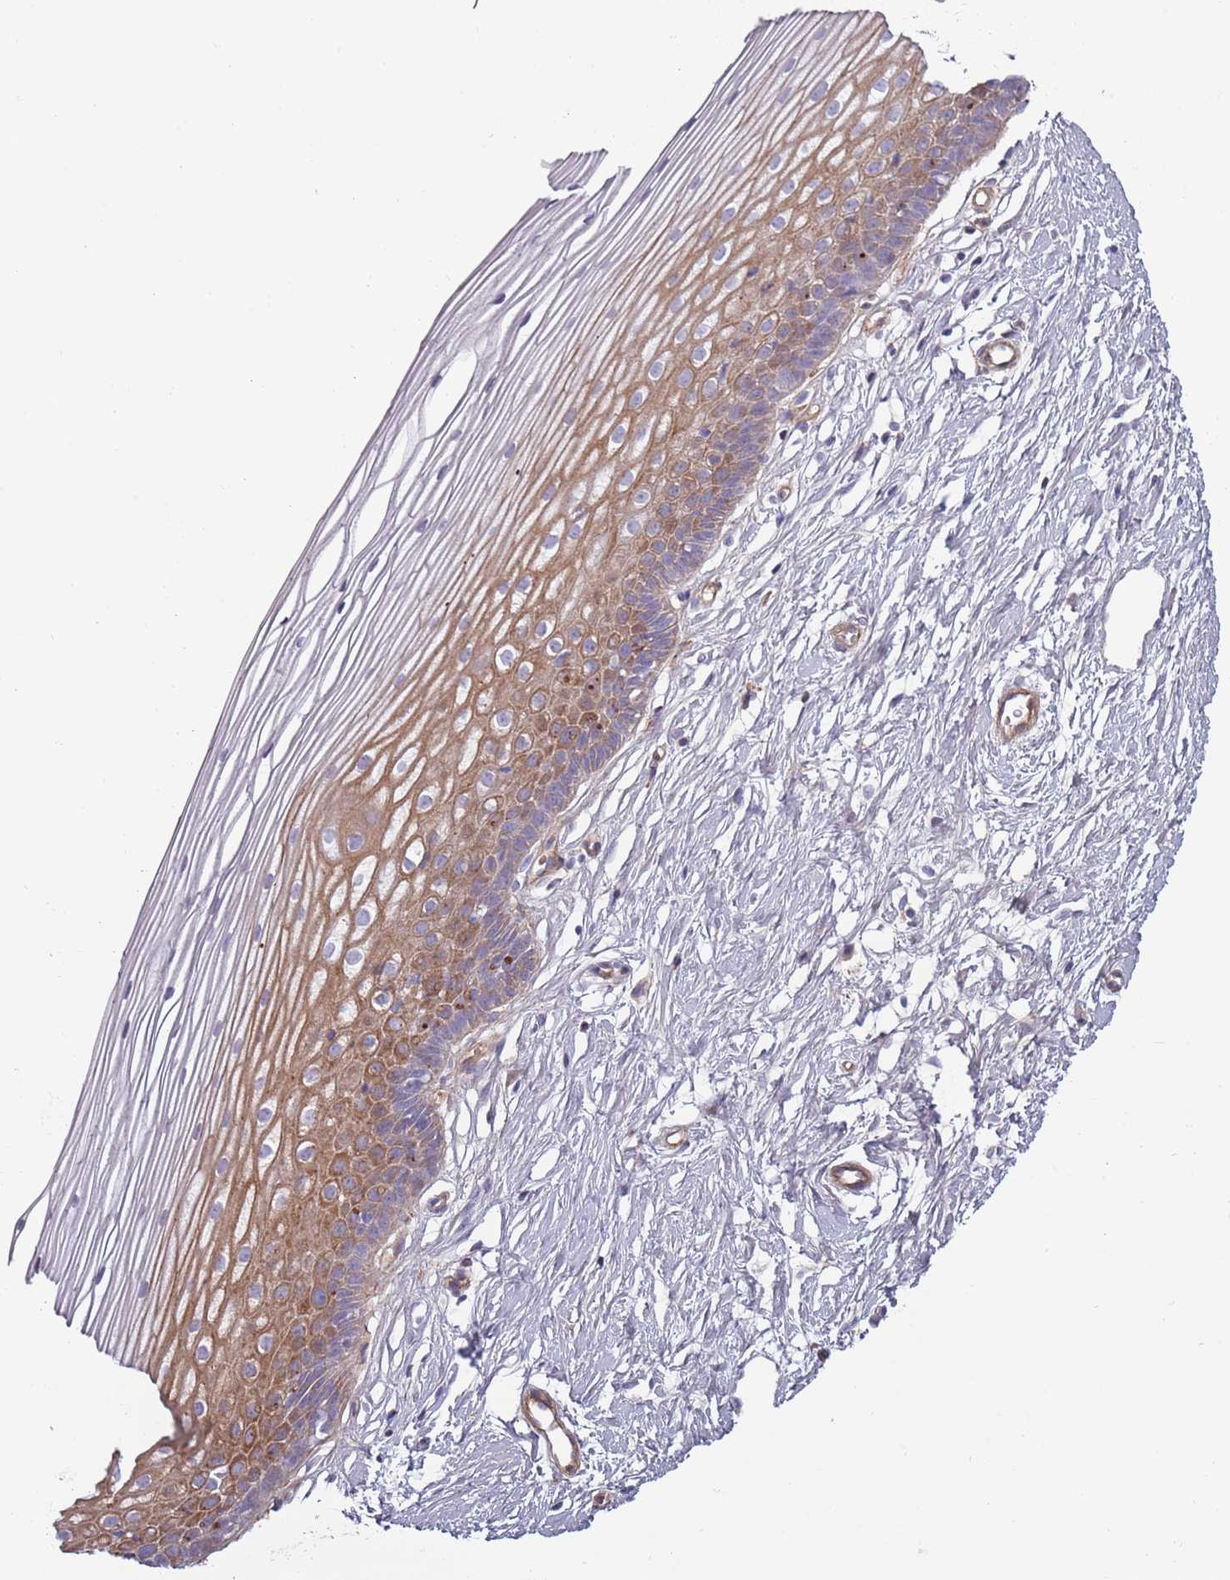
{"staining": {"intensity": "moderate", "quantity": "<25%", "location": "cytoplasmic/membranous"}, "tissue": "cervix", "cell_type": "Glandular cells", "image_type": "normal", "snomed": [{"axis": "morphology", "description": "Normal tissue, NOS"}, {"axis": "topography", "description": "Cervix"}], "caption": "Cervix was stained to show a protein in brown. There is low levels of moderate cytoplasmic/membranous expression in about <25% of glandular cells. The staining is performed using DAB brown chromogen to label protein expression. The nuclei are counter-stained blue using hematoxylin.", "gene": "NADK", "patient": {"sex": "female", "age": 40}}